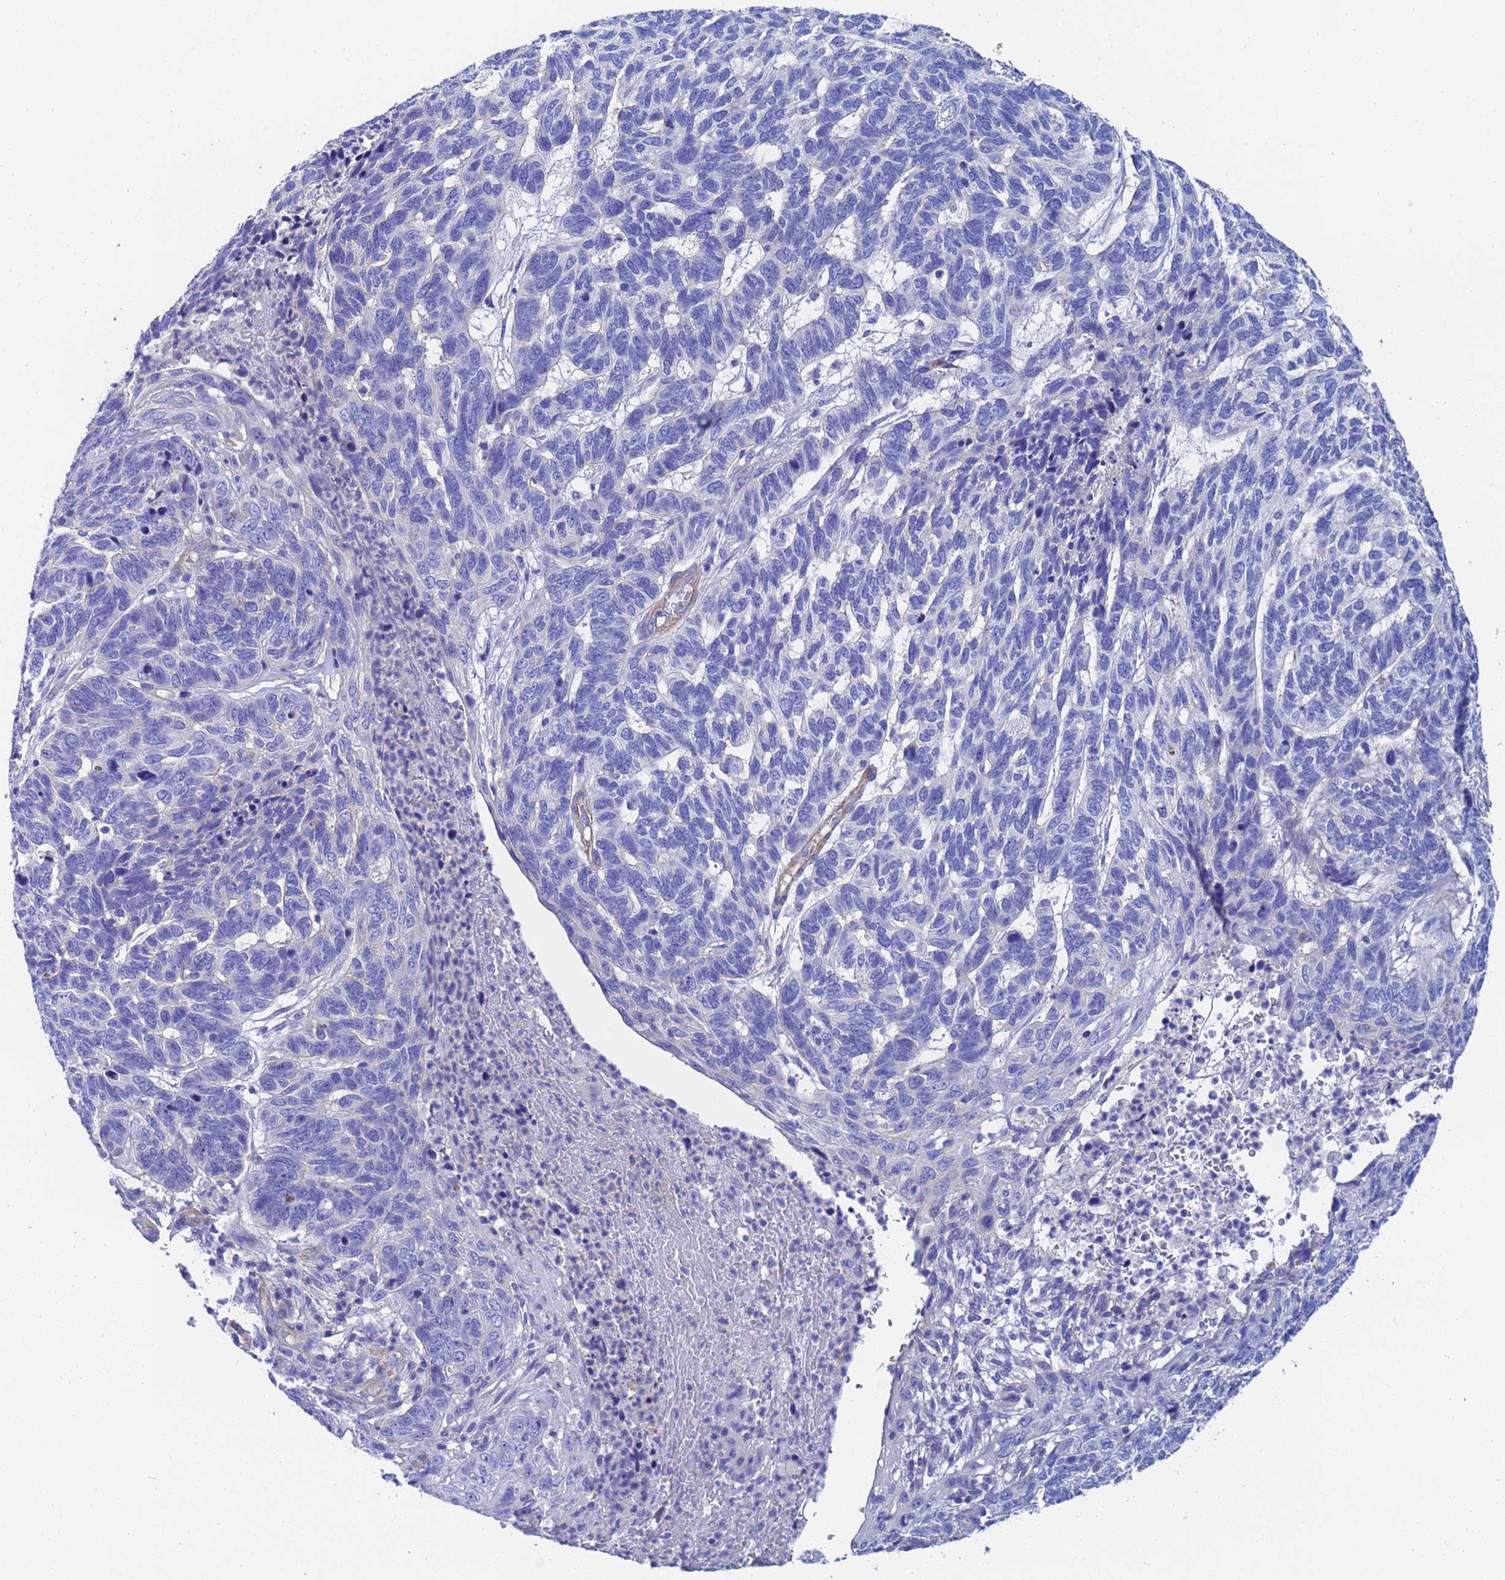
{"staining": {"intensity": "negative", "quantity": "none", "location": "none"}, "tissue": "skin cancer", "cell_type": "Tumor cells", "image_type": "cancer", "snomed": [{"axis": "morphology", "description": "Basal cell carcinoma"}, {"axis": "topography", "description": "Skin"}], "caption": "This is an immunohistochemistry micrograph of skin cancer (basal cell carcinoma). There is no positivity in tumor cells.", "gene": "CST4", "patient": {"sex": "female", "age": 65}}